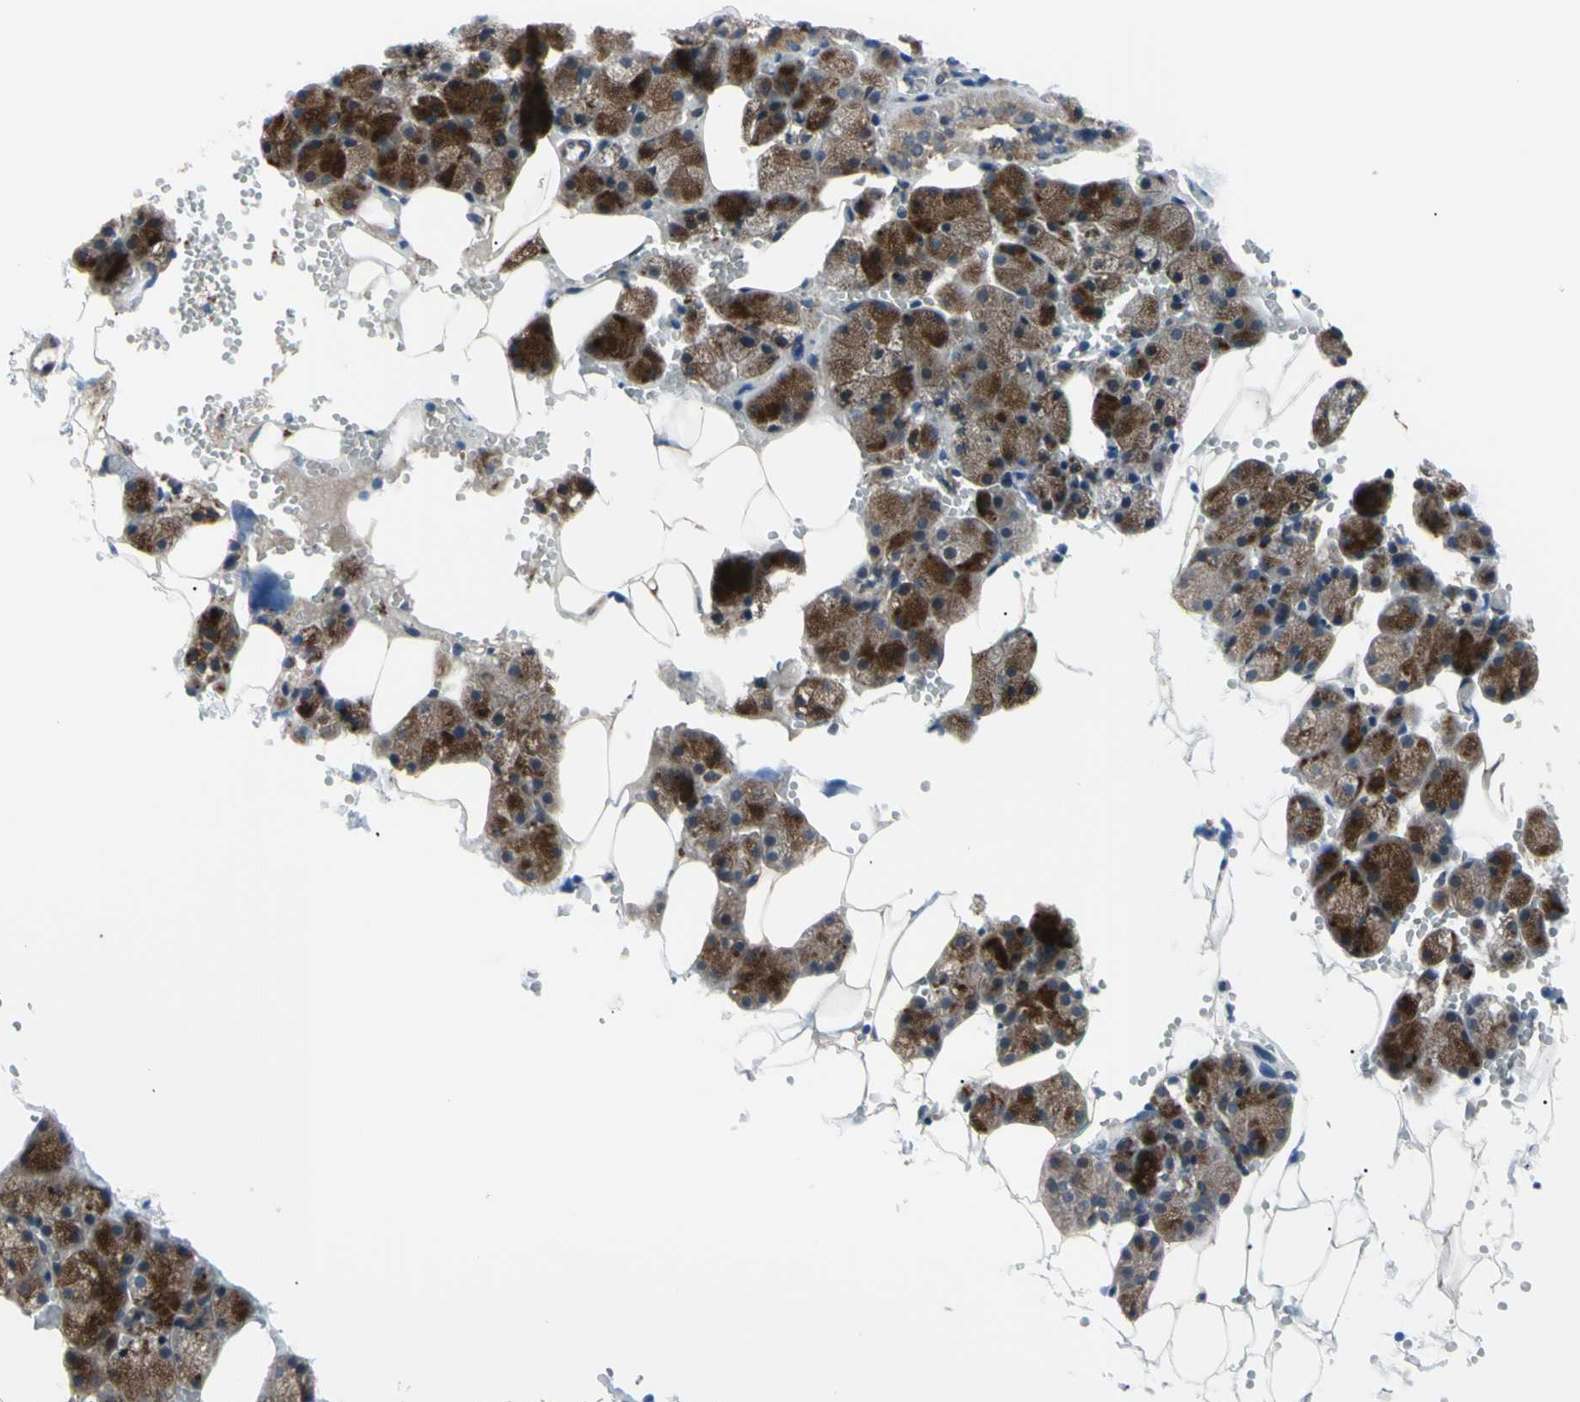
{"staining": {"intensity": "moderate", "quantity": ">75%", "location": "cytoplasmic/membranous"}, "tissue": "salivary gland", "cell_type": "Glandular cells", "image_type": "normal", "snomed": [{"axis": "morphology", "description": "Normal tissue, NOS"}, {"axis": "topography", "description": "Salivary gland"}], "caption": "DAB (3,3'-diaminobenzidine) immunohistochemical staining of benign salivary gland demonstrates moderate cytoplasmic/membranous protein positivity in about >75% of glandular cells. The protein is stained brown, and the nuclei are stained in blue (DAB (3,3'-diaminobenzidine) IHC with brightfield microscopy, high magnification).", "gene": "SVIL", "patient": {"sex": "male", "age": 62}}